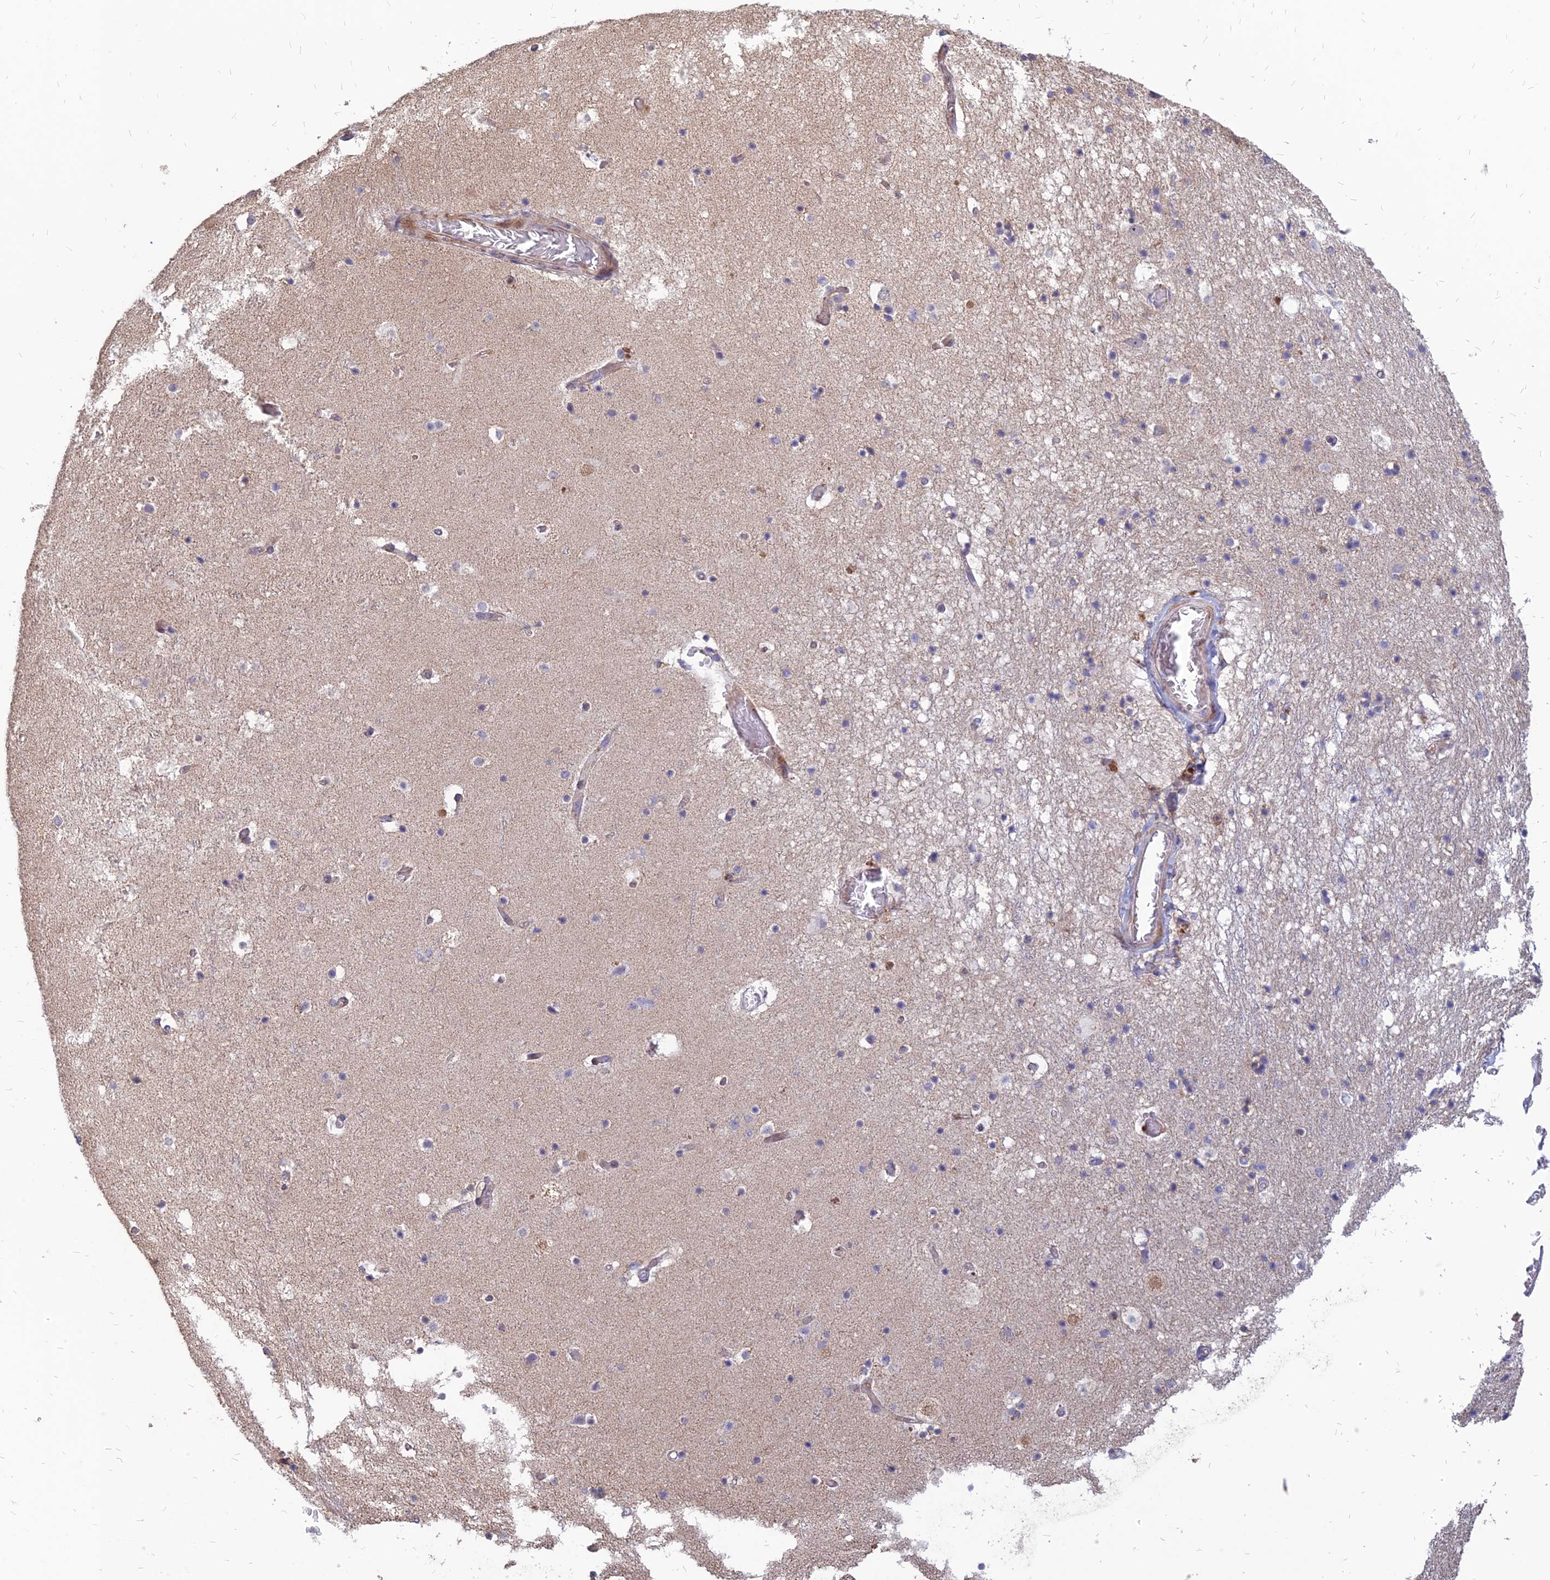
{"staining": {"intensity": "negative", "quantity": "none", "location": "none"}, "tissue": "hippocampus", "cell_type": "Glial cells", "image_type": "normal", "snomed": [{"axis": "morphology", "description": "Normal tissue, NOS"}, {"axis": "topography", "description": "Hippocampus"}], "caption": "DAB (3,3'-diaminobenzidine) immunohistochemical staining of benign human hippocampus shows no significant positivity in glial cells.", "gene": "ST3GAL6", "patient": {"sex": "female", "age": 52}}